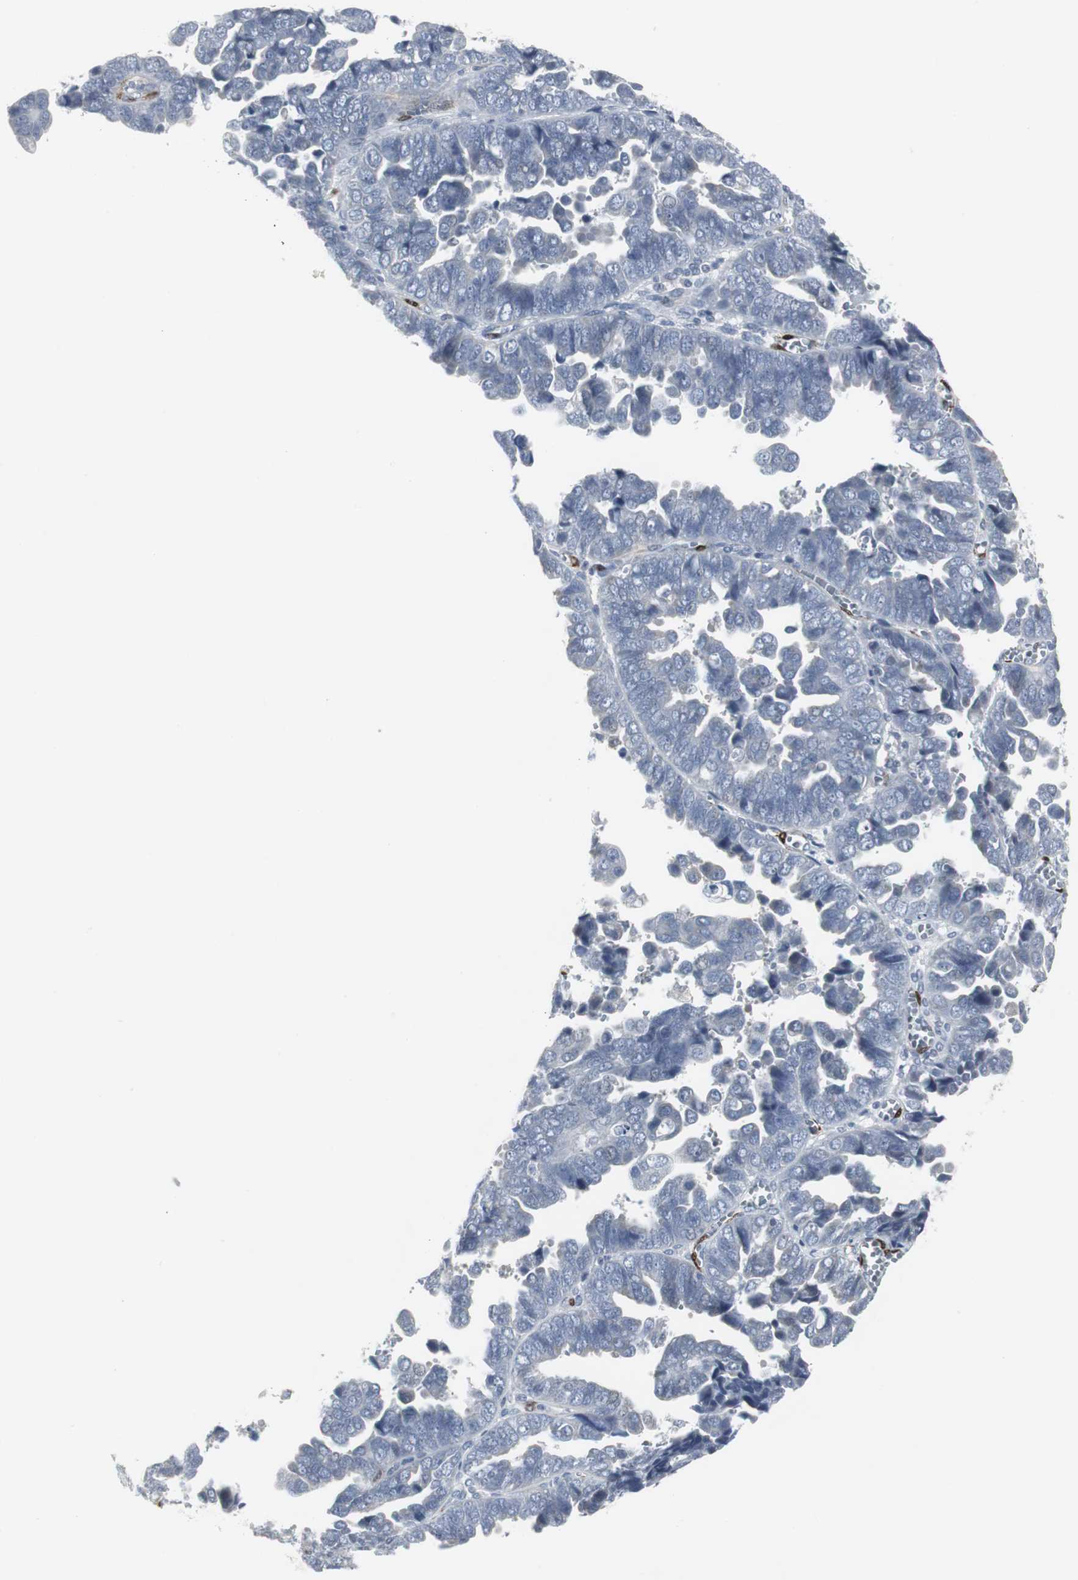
{"staining": {"intensity": "negative", "quantity": "none", "location": "none"}, "tissue": "endometrial cancer", "cell_type": "Tumor cells", "image_type": "cancer", "snomed": [{"axis": "morphology", "description": "Adenocarcinoma, NOS"}, {"axis": "topography", "description": "Endometrium"}], "caption": "The histopathology image shows no staining of tumor cells in endometrial cancer.", "gene": "PPP1R14A", "patient": {"sex": "female", "age": 75}}